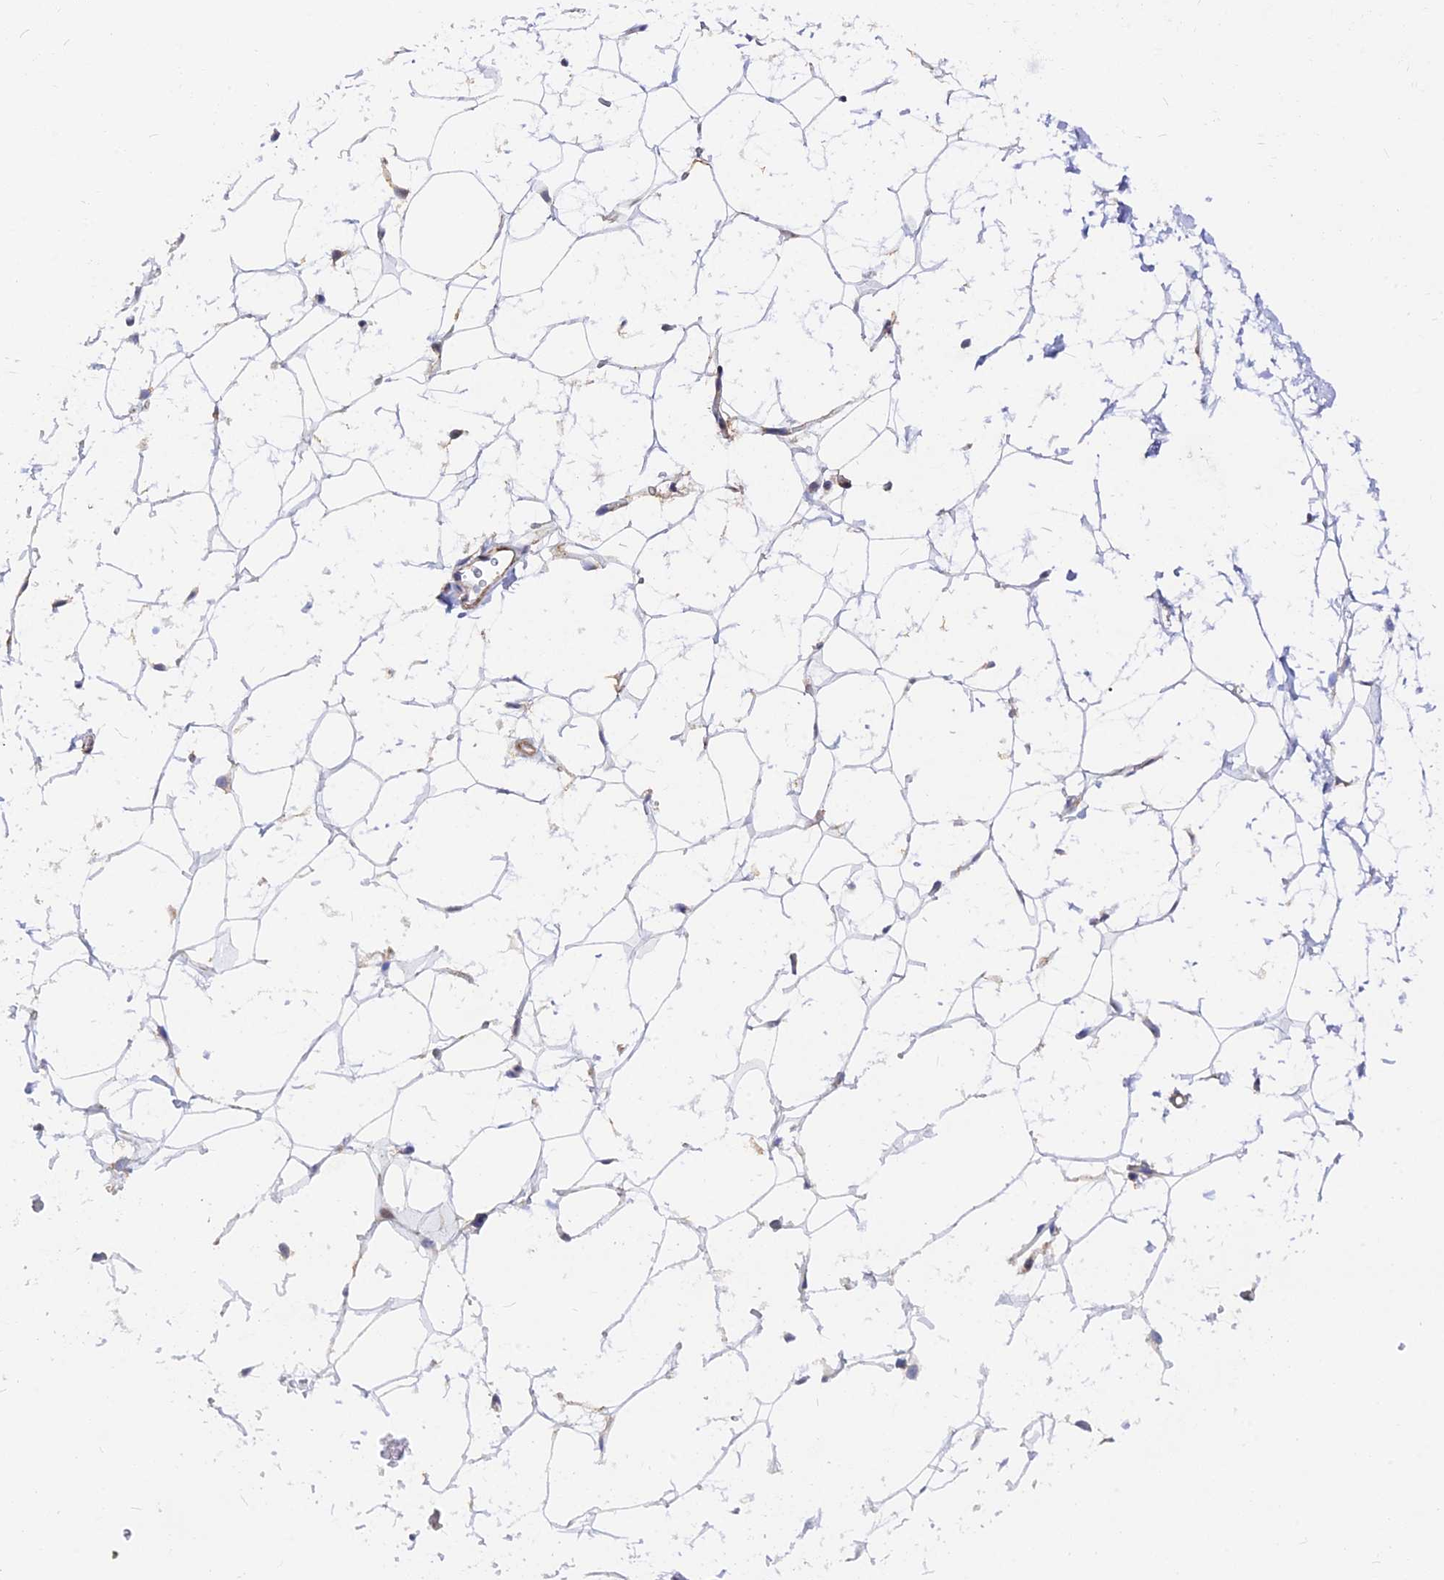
{"staining": {"intensity": "negative", "quantity": "none", "location": "none"}, "tissue": "adipose tissue", "cell_type": "Adipocytes", "image_type": "normal", "snomed": [{"axis": "morphology", "description": "Normal tissue, NOS"}, {"axis": "topography", "description": "Breast"}], "caption": "Immunohistochemistry of unremarkable adipose tissue displays no staining in adipocytes.", "gene": "VSTM2L", "patient": {"sex": "female", "age": 26}}